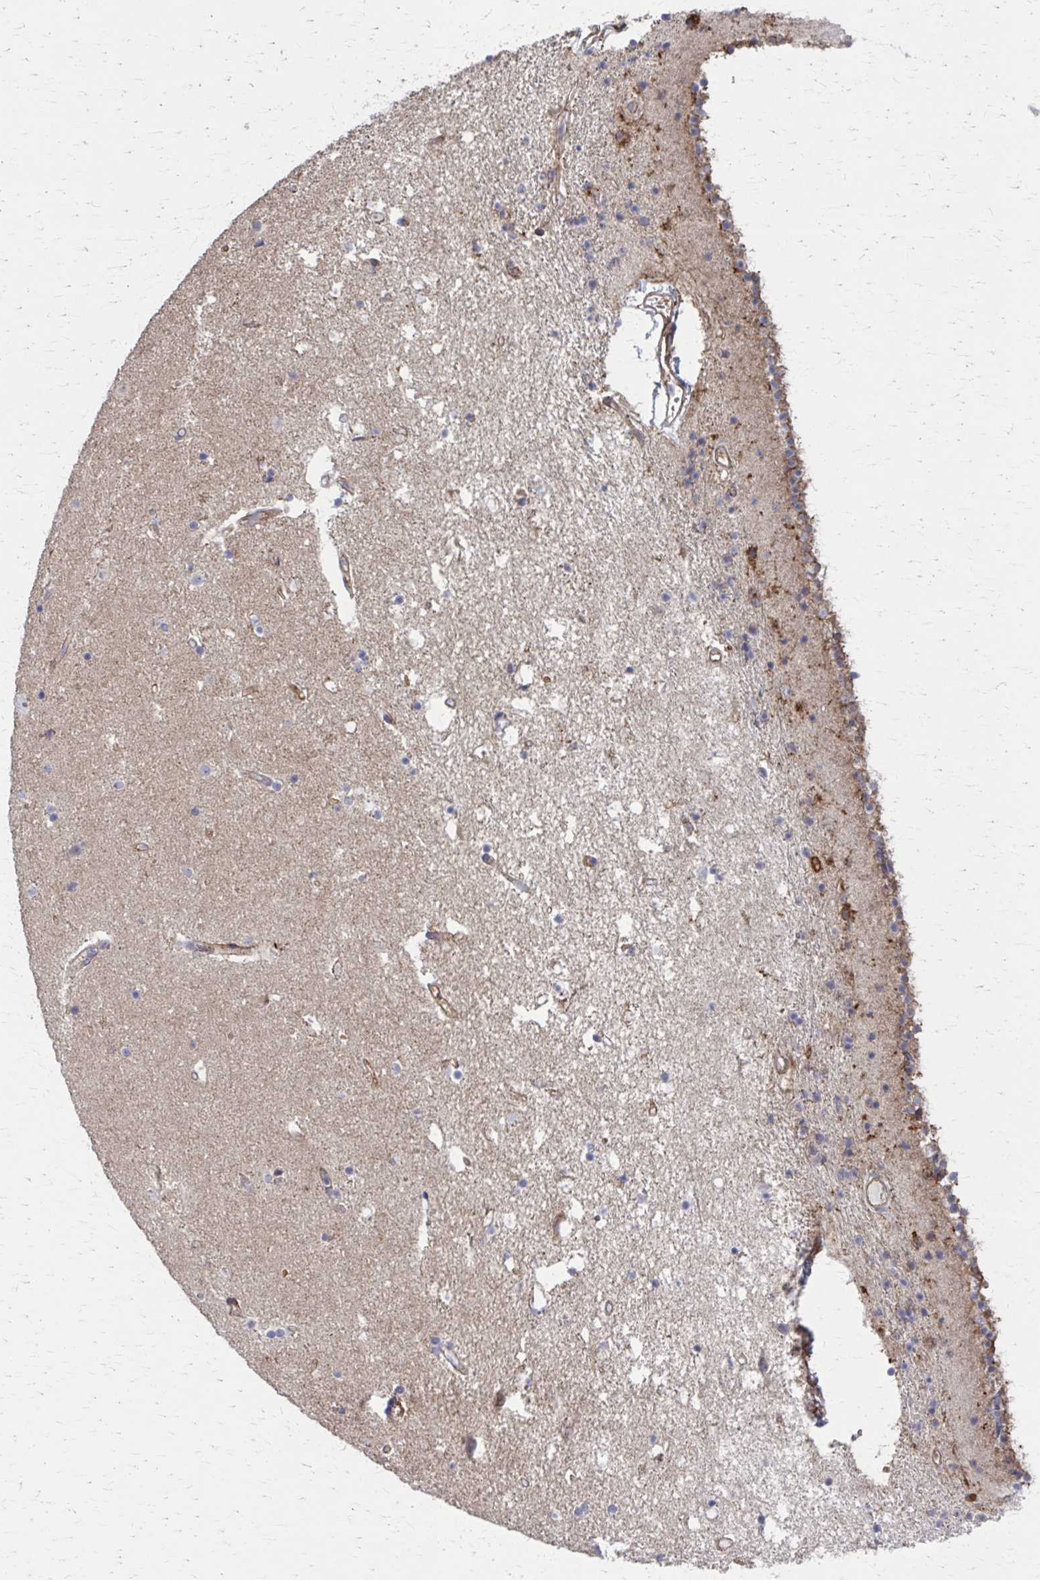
{"staining": {"intensity": "negative", "quantity": "none", "location": "none"}, "tissue": "caudate", "cell_type": "Glial cells", "image_type": "normal", "snomed": [{"axis": "morphology", "description": "Normal tissue, NOS"}, {"axis": "topography", "description": "Lateral ventricle wall"}], "caption": "This is a histopathology image of immunohistochemistry (IHC) staining of normal caudate, which shows no staining in glial cells. (Immunohistochemistry, brightfield microscopy, high magnification).", "gene": "MMP14", "patient": {"sex": "female", "age": 71}}